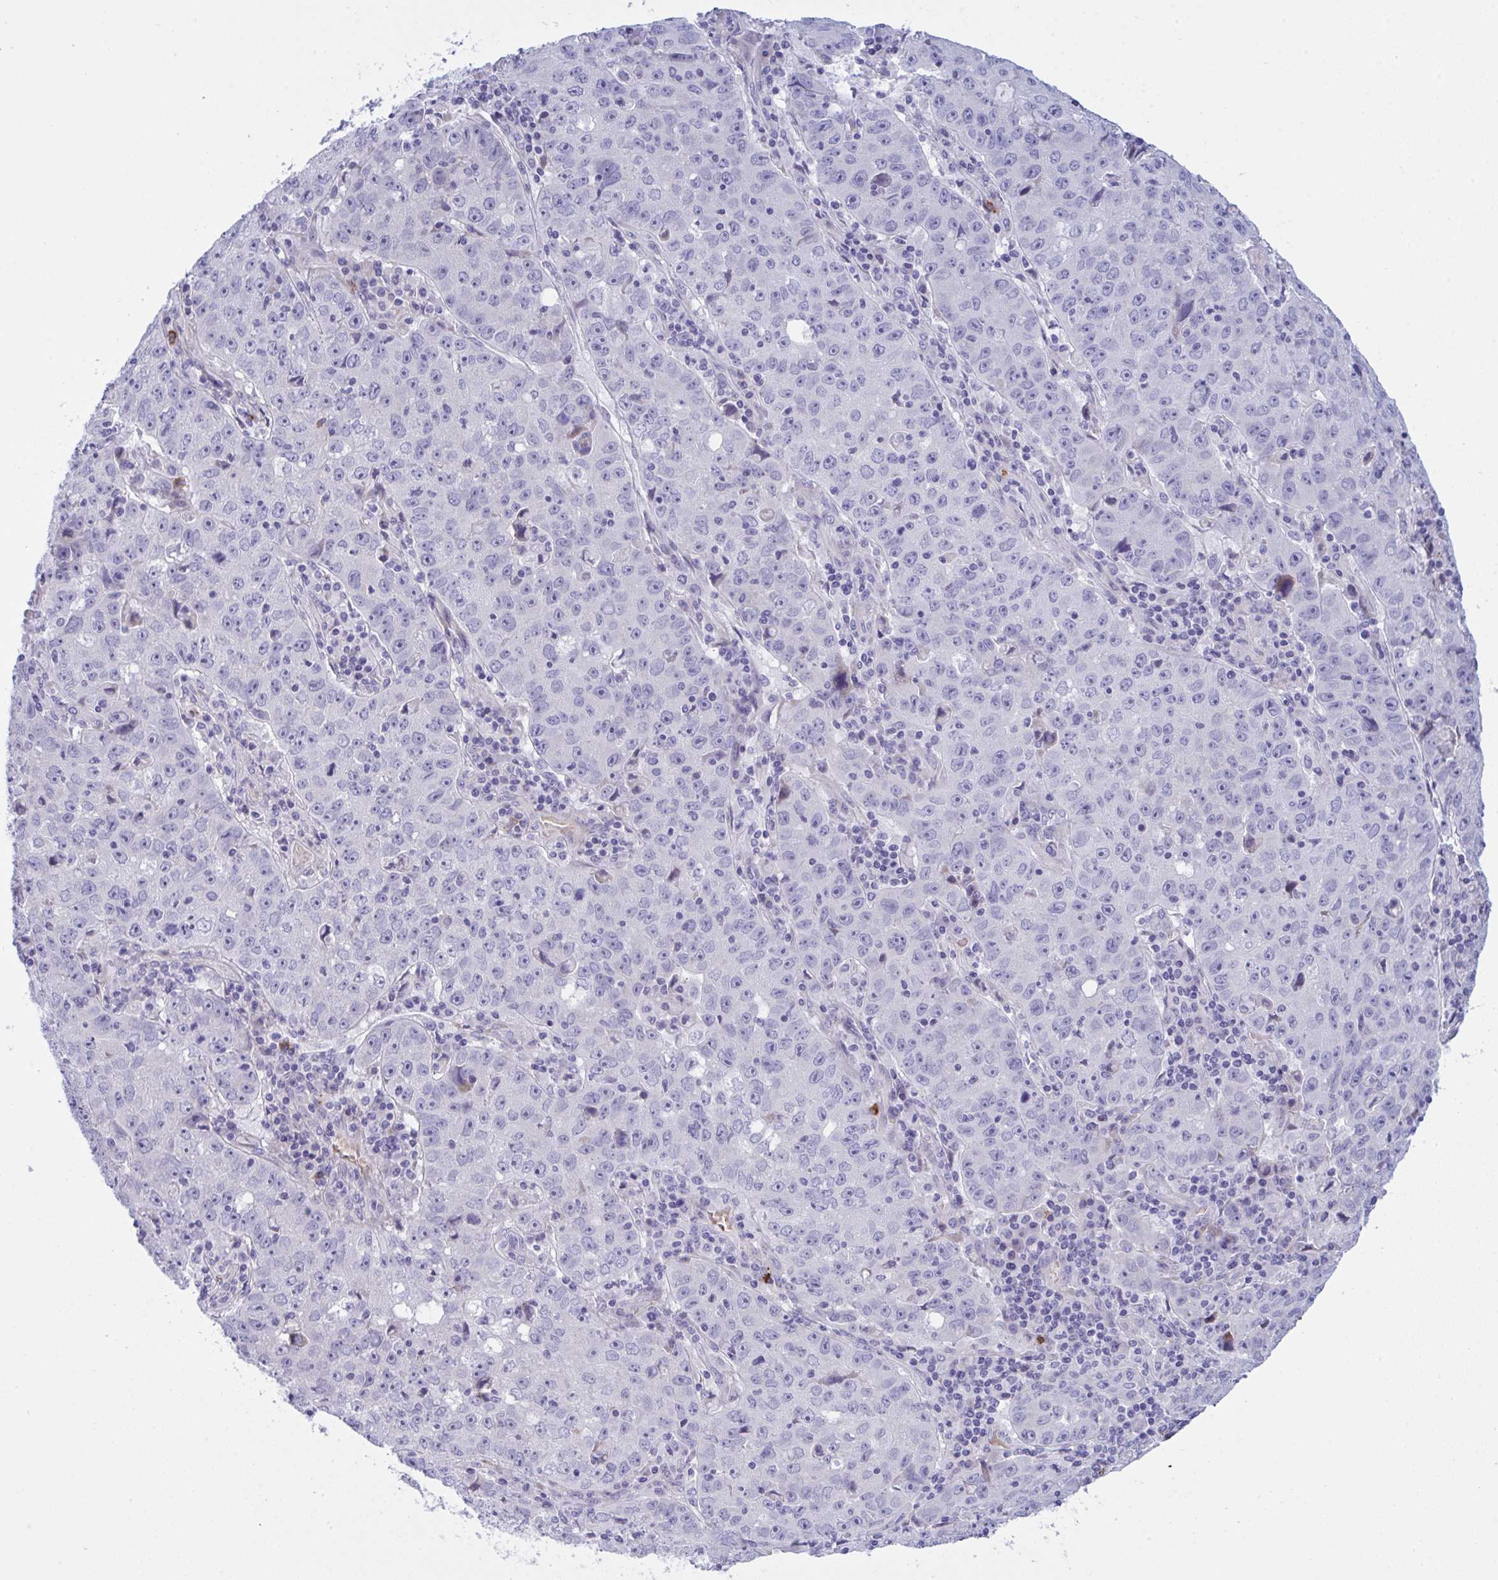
{"staining": {"intensity": "negative", "quantity": "none", "location": "none"}, "tissue": "lung cancer", "cell_type": "Tumor cells", "image_type": "cancer", "snomed": [{"axis": "morphology", "description": "Normal morphology"}, {"axis": "morphology", "description": "Adenocarcinoma, NOS"}, {"axis": "topography", "description": "Lymph node"}, {"axis": "topography", "description": "Lung"}], "caption": "DAB immunohistochemical staining of human adenocarcinoma (lung) reveals no significant expression in tumor cells. (IHC, brightfield microscopy, high magnification).", "gene": "ZNF684", "patient": {"sex": "female", "age": 57}}